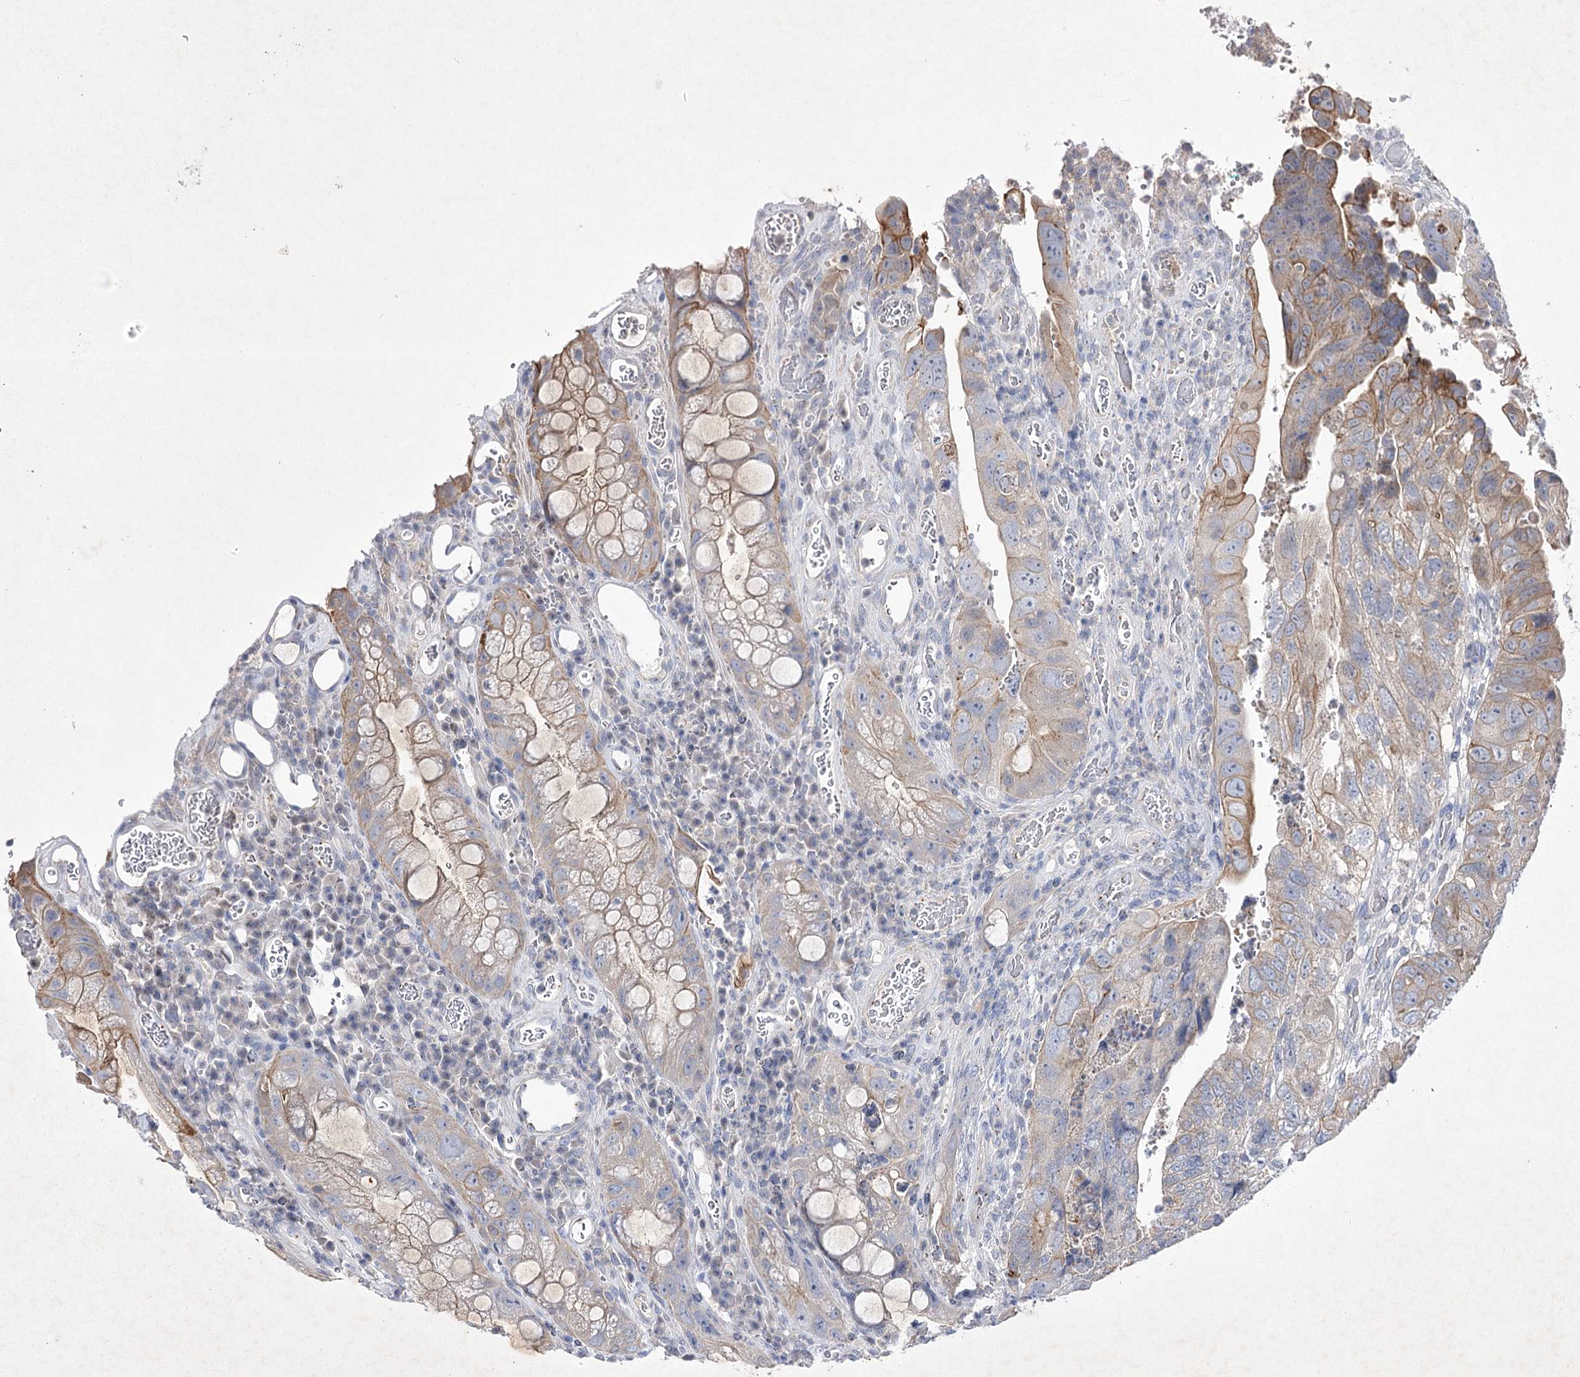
{"staining": {"intensity": "moderate", "quantity": "<25%", "location": "cytoplasmic/membranous"}, "tissue": "colorectal cancer", "cell_type": "Tumor cells", "image_type": "cancer", "snomed": [{"axis": "morphology", "description": "Adenocarcinoma, NOS"}, {"axis": "topography", "description": "Rectum"}], "caption": "High-magnification brightfield microscopy of colorectal cancer stained with DAB (brown) and counterstained with hematoxylin (blue). tumor cells exhibit moderate cytoplasmic/membranous staining is identified in approximately<25% of cells.", "gene": "COX15", "patient": {"sex": "male", "age": 63}}